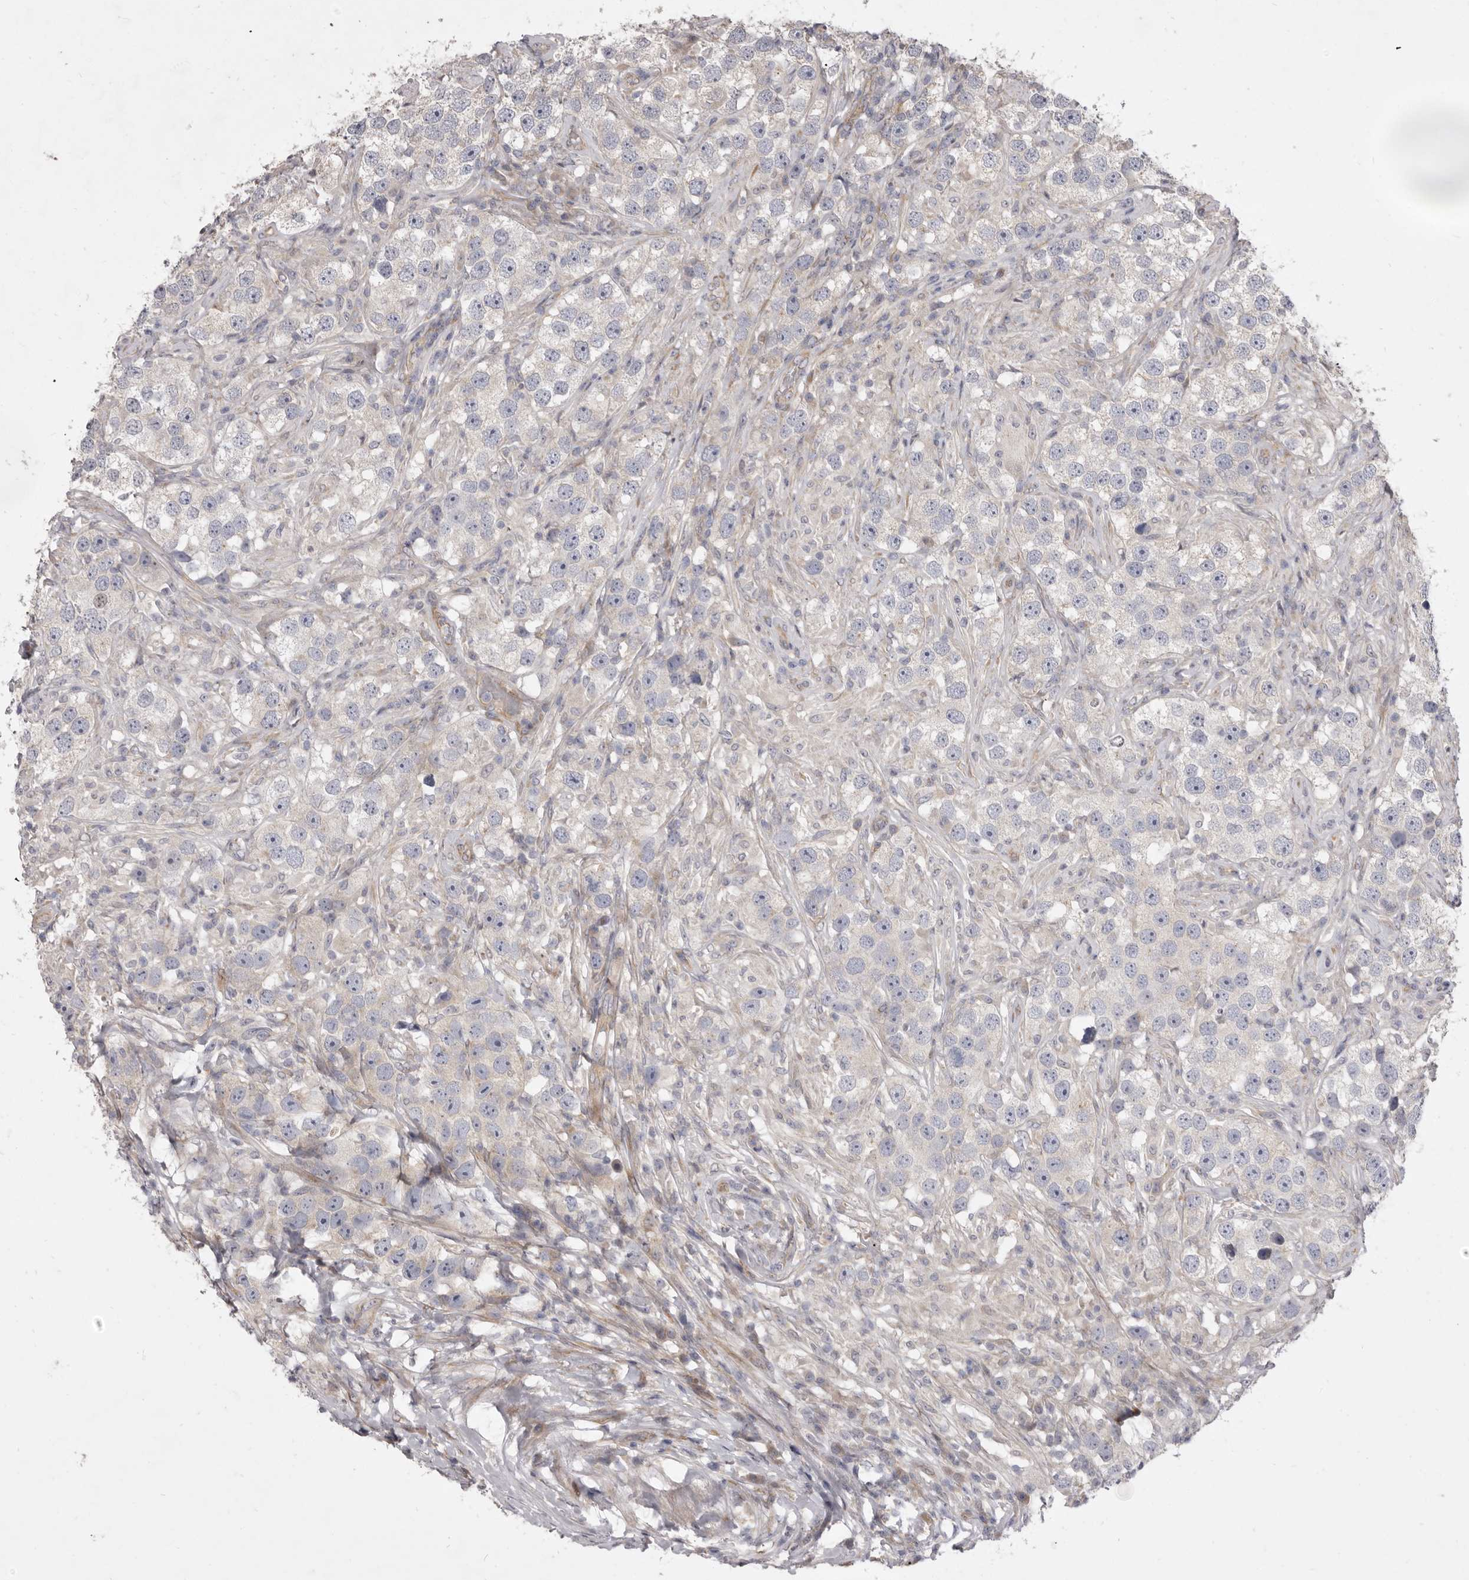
{"staining": {"intensity": "negative", "quantity": "none", "location": "none"}, "tissue": "testis cancer", "cell_type": "Tumor cells", "image_type": "cancer", "snomed": [{"axis": "morphology", "description": "Seminoma, NOS"}, {"axis": "topography", "description": "Testis"}], "caption": "This is an IHC image of human testis seminoma. There is no staining in tumor cells.", "gene": "TBC1D8B", "patient": {"sex": "male", "age": 49}}